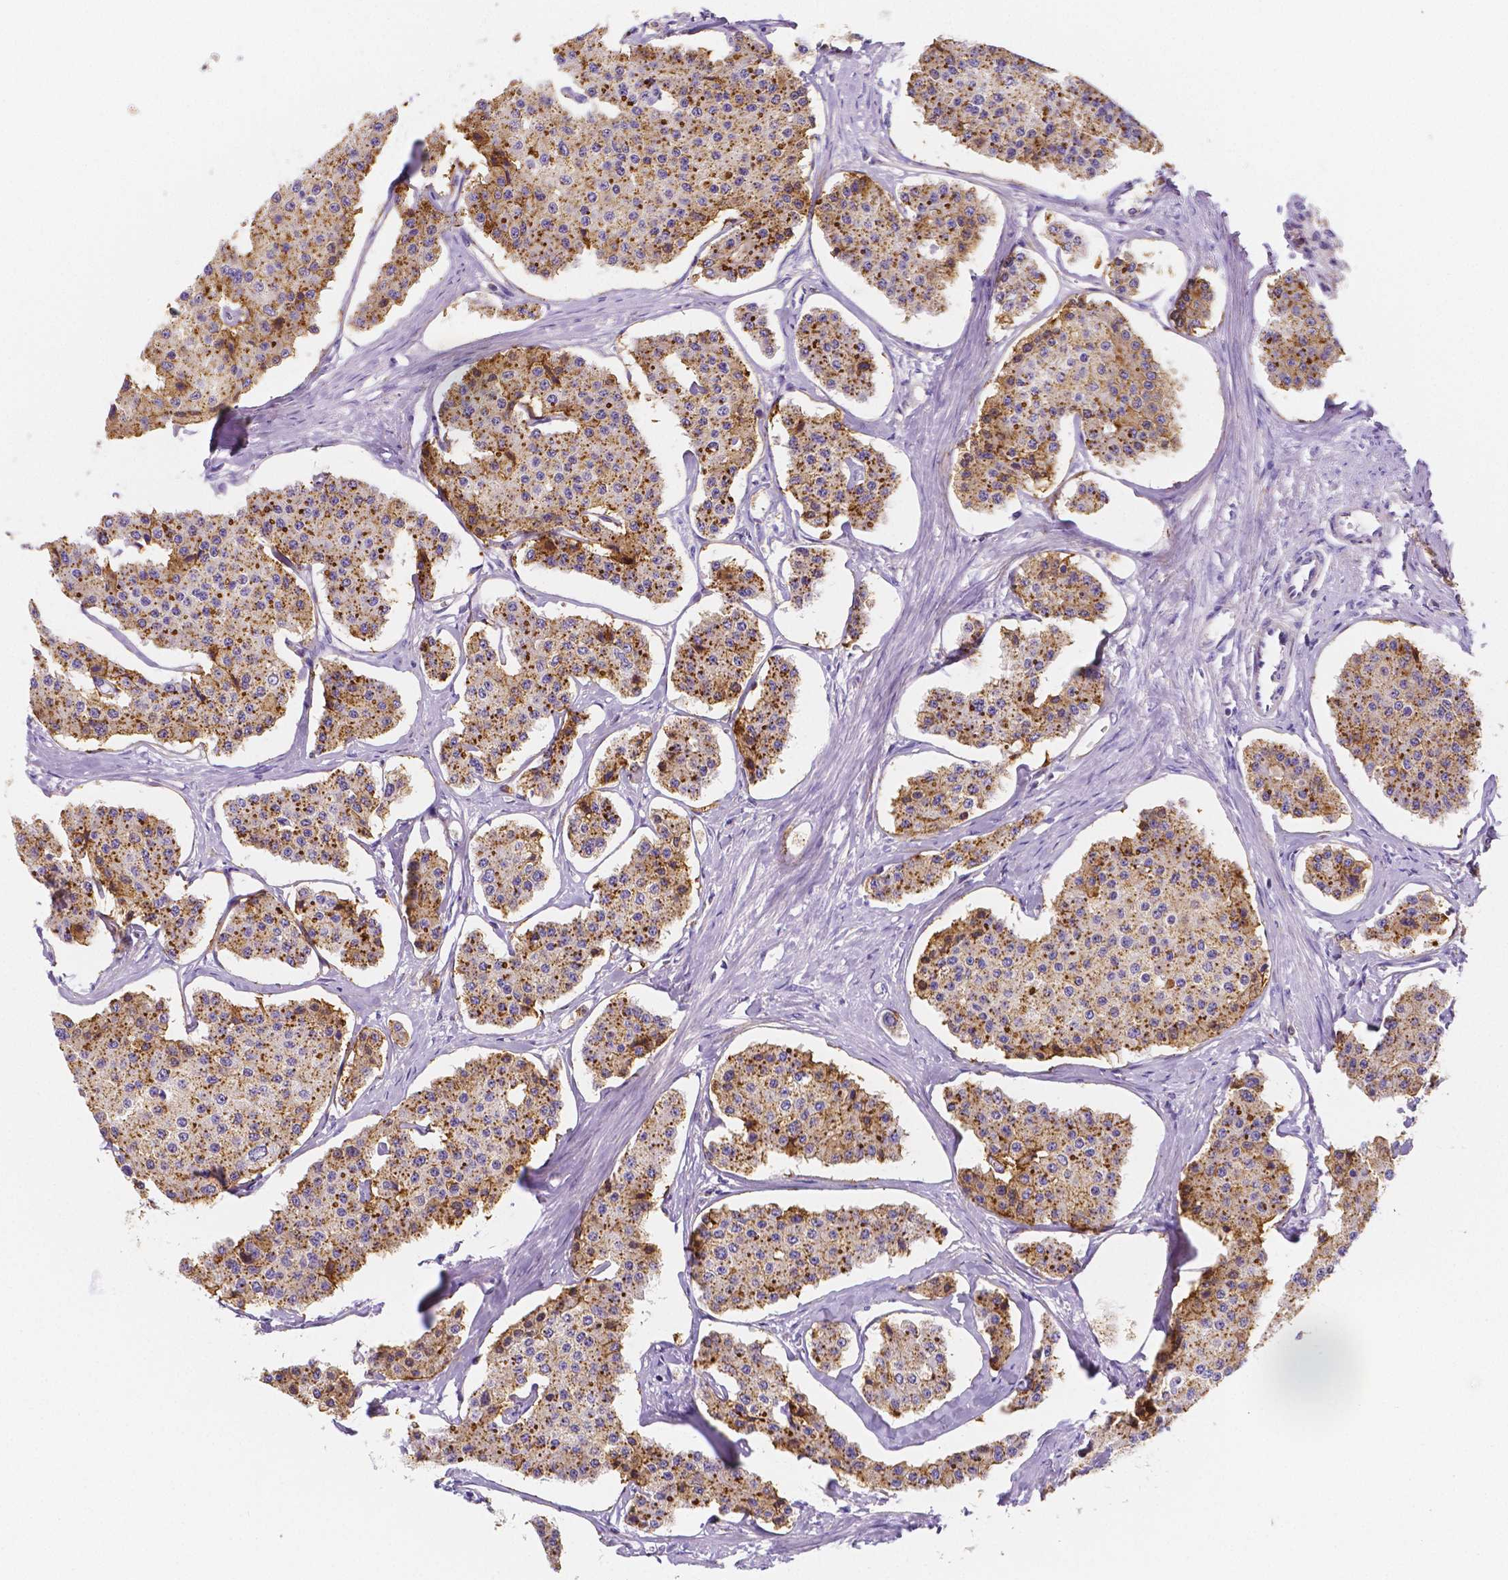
{"staining": {"intensity": "moderate", "quantity": ">75%", "location": "cytoplasmic/membranous"}, "tissue": "carcinoid", "cell_type": "Tumor cells", "image_type": "cancer", "snomed": [{"axis": "morphology", "description": "Carcinoid, malignant, NOS"}, {"axis": "topography", "description": "Small intestine"}], "caption": "Brown immunohistochemical staining in carcinoid exhibits moderate cytoplasmic/membranous staining in about >75% of tumor cells. (DAB (3,3'-diaminobenzidine) = brown stain, brightfield microscopy at high magnification).", "gene": "GABRD", "patient": {"sex": "female", "age": 65}}